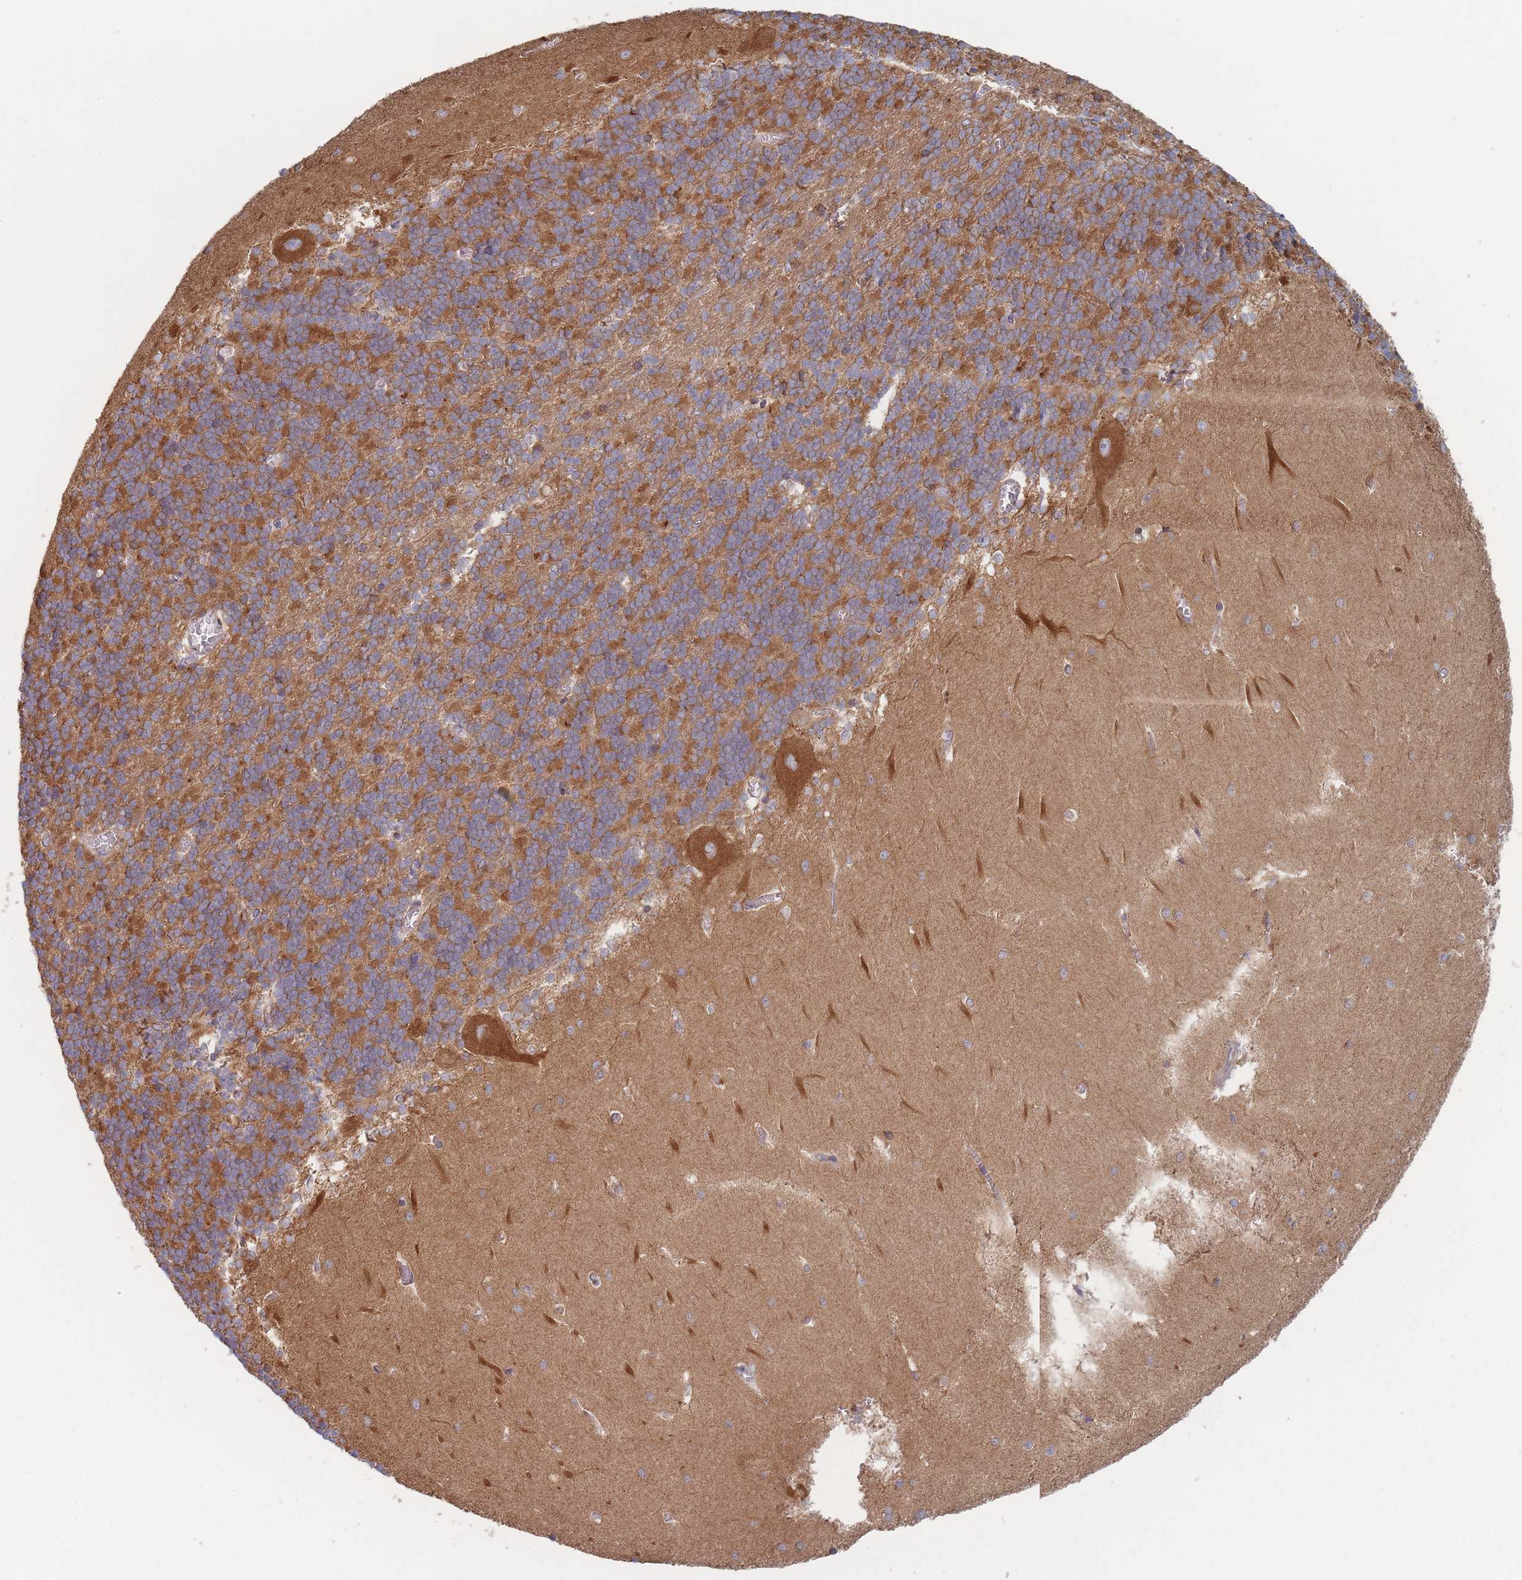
{"staining": {"intensity": "strong", "quantity": "25%-75%", "location": "cytoplasmic/membranous"}, "tissue": "cerebellum", "cell_type": "Cells in granular layer", "image_type": "normal", "snomed": [{"axis": "morphology", "description": "Normal tissue, NOS"}, {"axis": "topography", "description": "Cerebellum"}], "caption": "A high amount of strong cytoplasmic/membranous staining is appreciated in approximately 25%-75% of cells in granular layer in normal cerebellum.", "gene": "KDSR", "patient": {"sex": "male", "age": 37}}